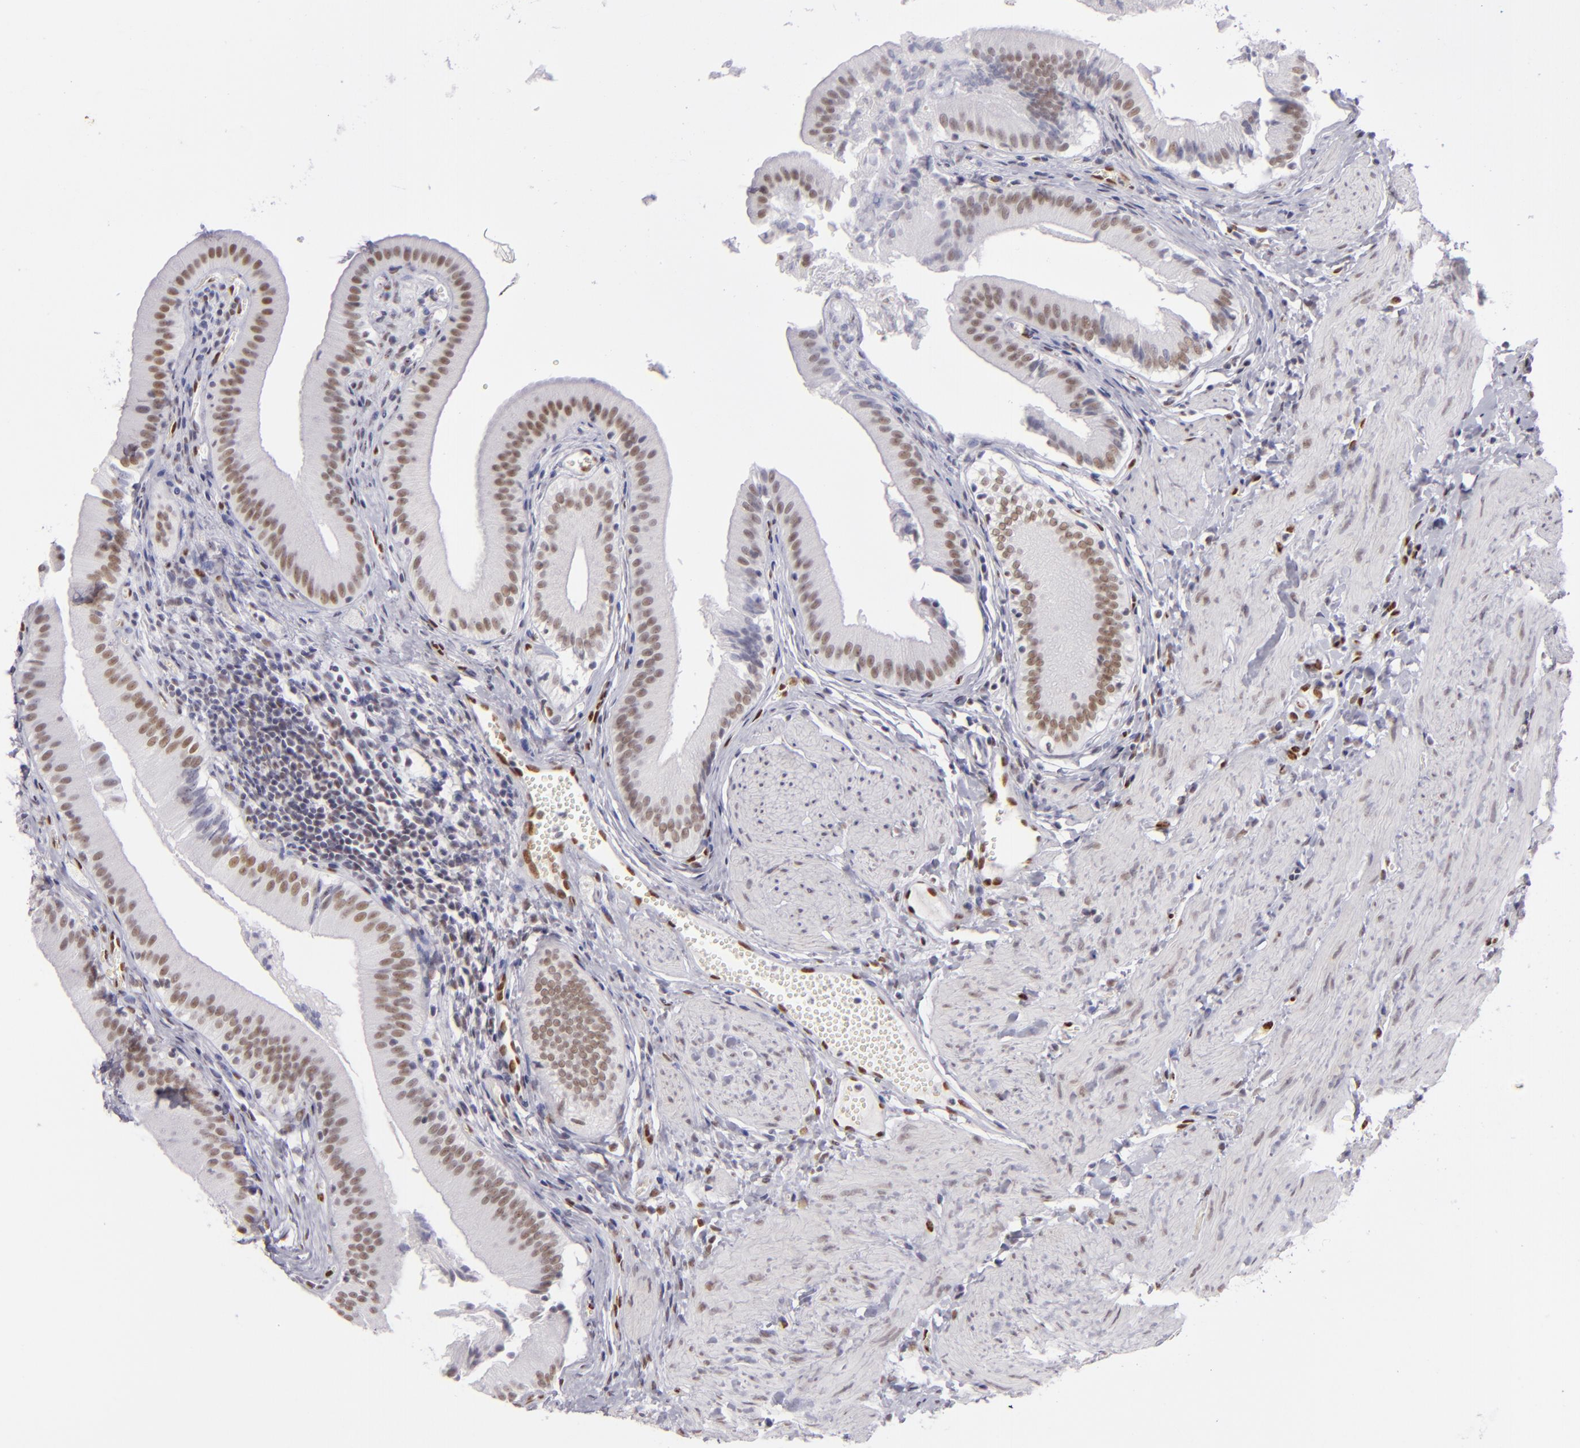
{"staining": {"intensity": "moderate", "quantity": ">75%", "location": "nuclear"}, "tissue": "gallbladder", "cell_type": "Glandular cells", "image_type": "normal", "snomed": [{"axis": "morphology", "description": "Normal tissue, NOS"}, {"axis": "topography", "description": "Gallbladder"}], "caption": "A medium amount of moderate nuclear staining is appreciated in about >75% of glandular cells in benign gallbladder.", "gene": "TOP3A", "patient": {"sex": "female", "age": 24}}